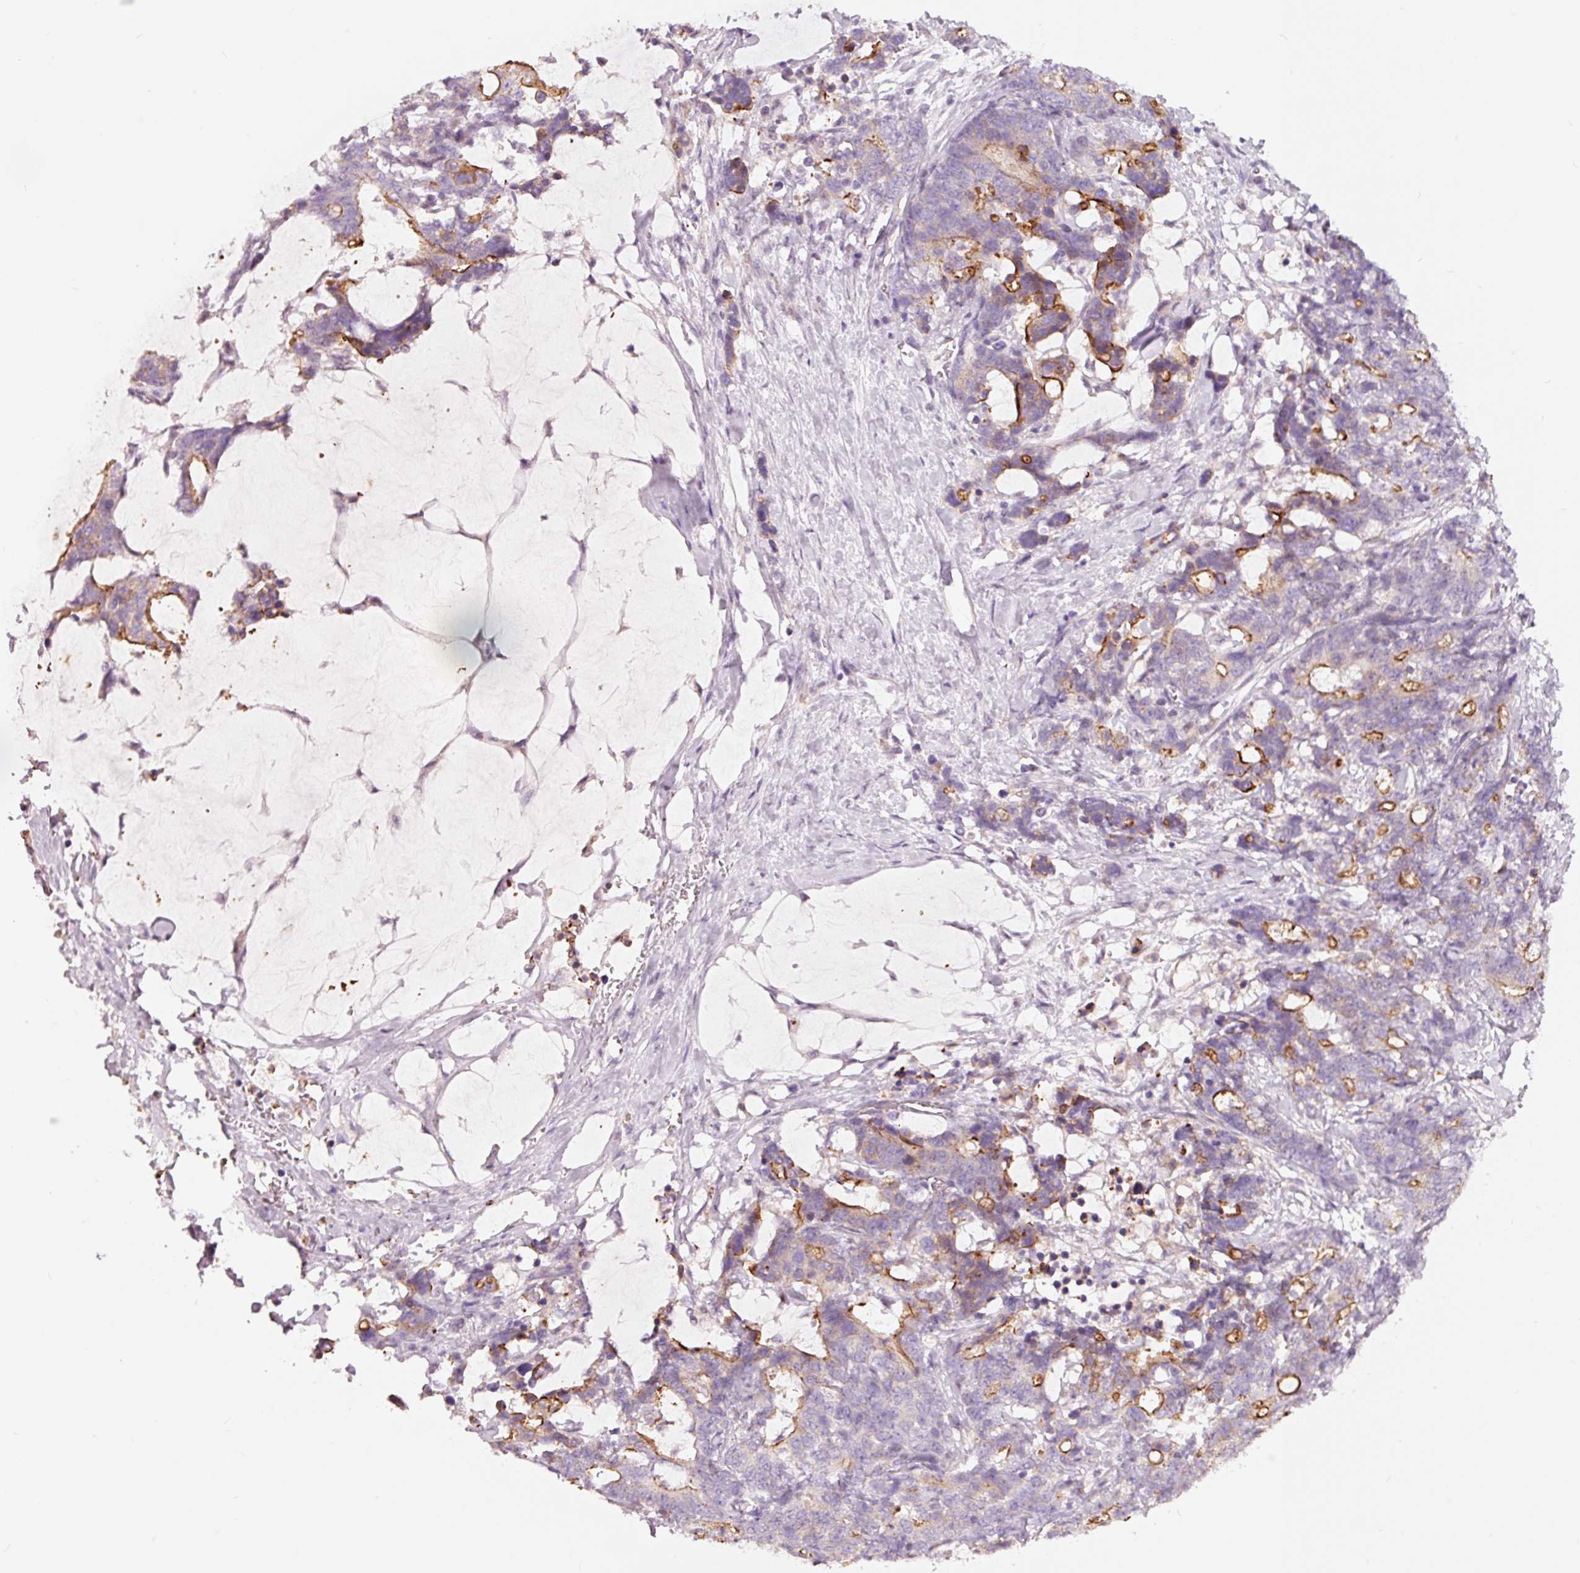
{"staining": {"intensity": "moderate", "quantity": "25%-75%", "location": "cytoplasmic/membranous"}, "tissue": "stomach cancer", "cell_type": "Tumor cells", "image_type": "cancer", "snomed": [{"axis": "morphology", "description": "Normal tissue, NOS"}, {"axis": "morphology", "description": "Adenocarcinoma, NOS"}, {"axis": "topography", "description": "Stomach"}], "caption": "A high-resolution histopathology image shows immunohistochemistry (IHC) staining of stomach cancer (adenocarcinoma), which demonstrates moderate cytoplasmic/membranous staining in approximately 25%-75% of tumor cells. The protein is stained brown, and the nuclei are stained in blue (DAB (3,3'-diaminobenzidine) IHC with brightfield microscopy, high magnification).", "gene": "DAPP1", "patient": {"sex": "female", "age": 64}}